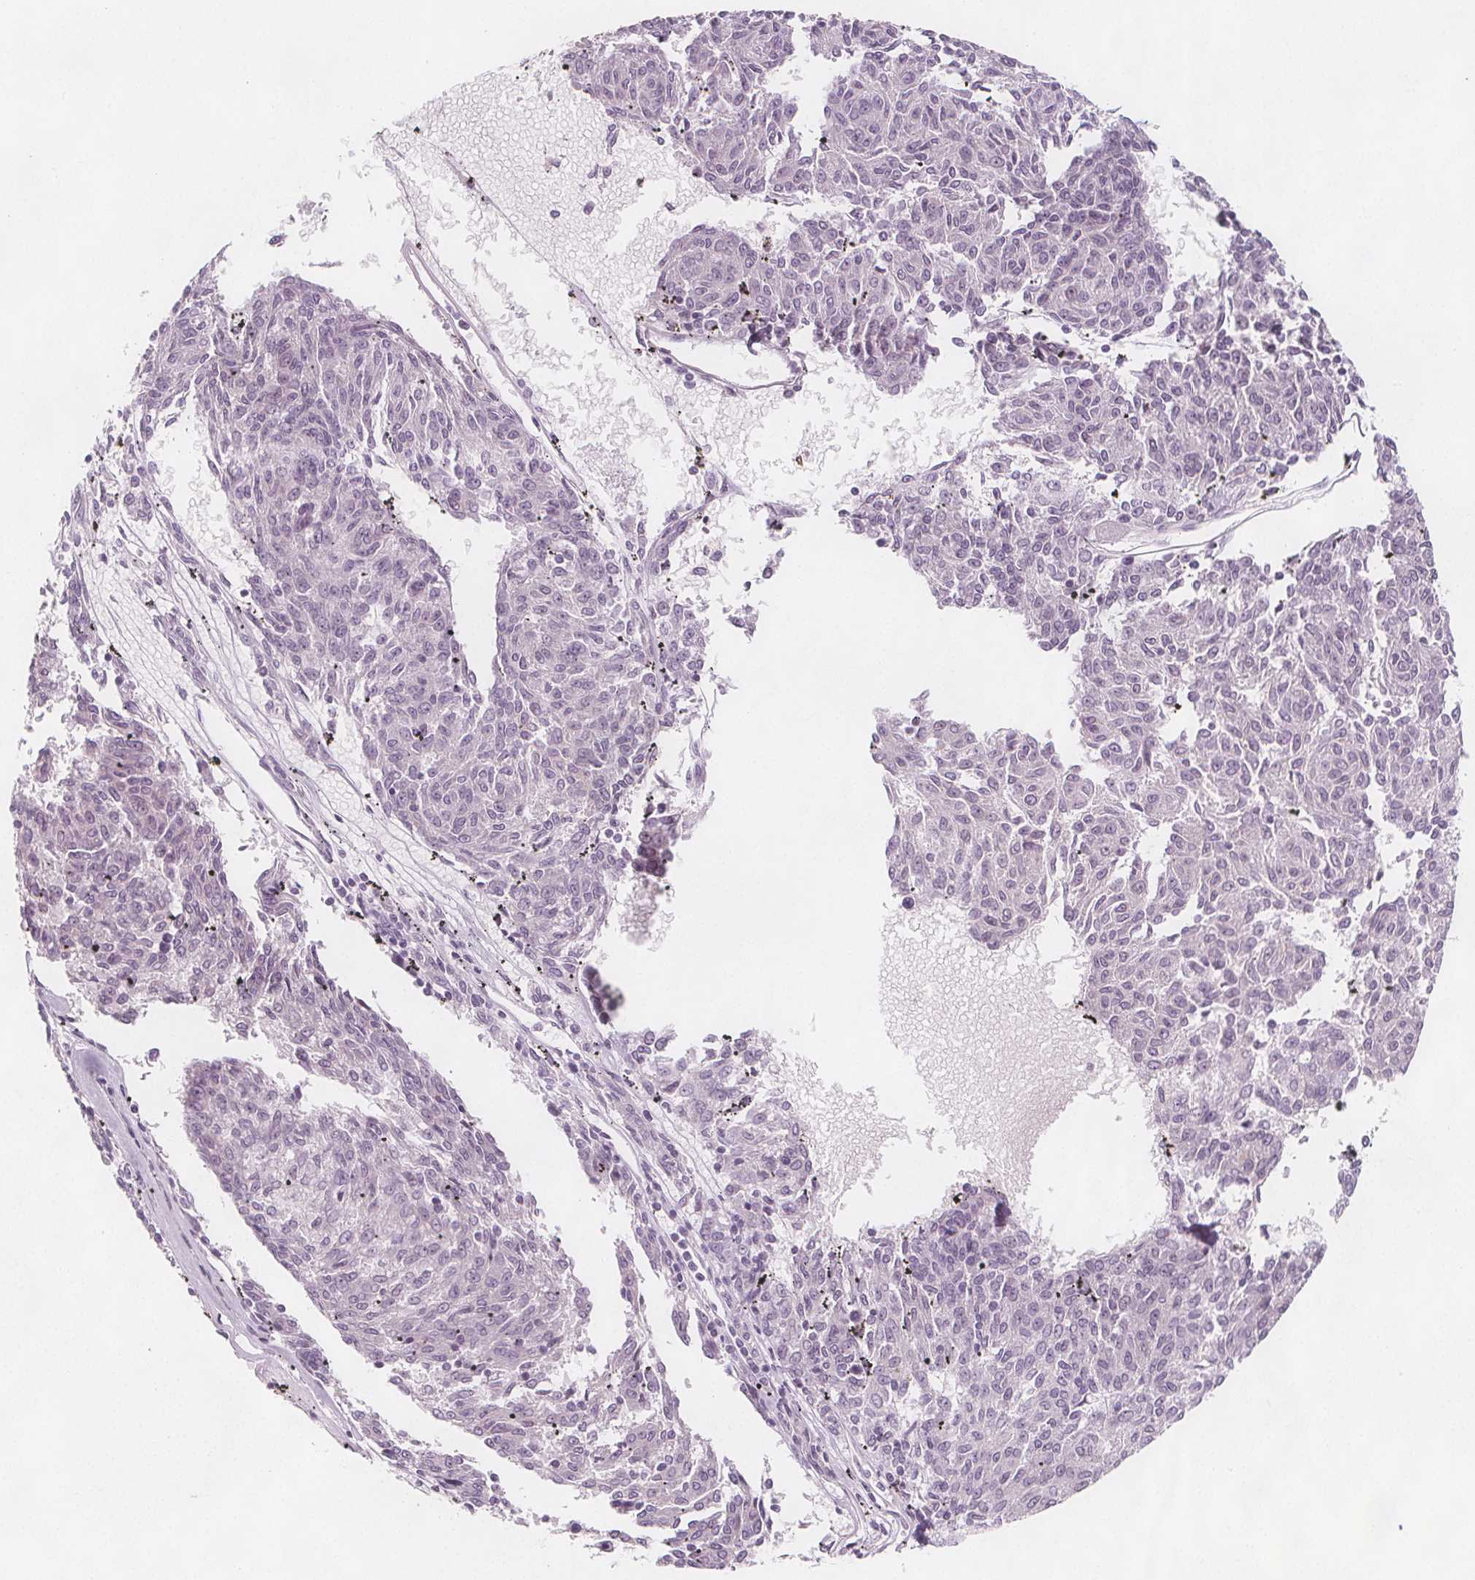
{"staining": {"intensity": "negative", "quantity": "none", "location": "none"}, "tissue": "melanoma", "cell_type": "Tumor cells", "image_type": "cancer", "snomed": [{"axis": "morphology", "description": "Malignant melanoma, NOS"}, {"axis": "topography", "description": "Skin"}], "caption": "There is no significant staining in tumor cells of malignant melanoma.", "gene": "C1orf167", "patient": {"sex": "female", "age": 72}}